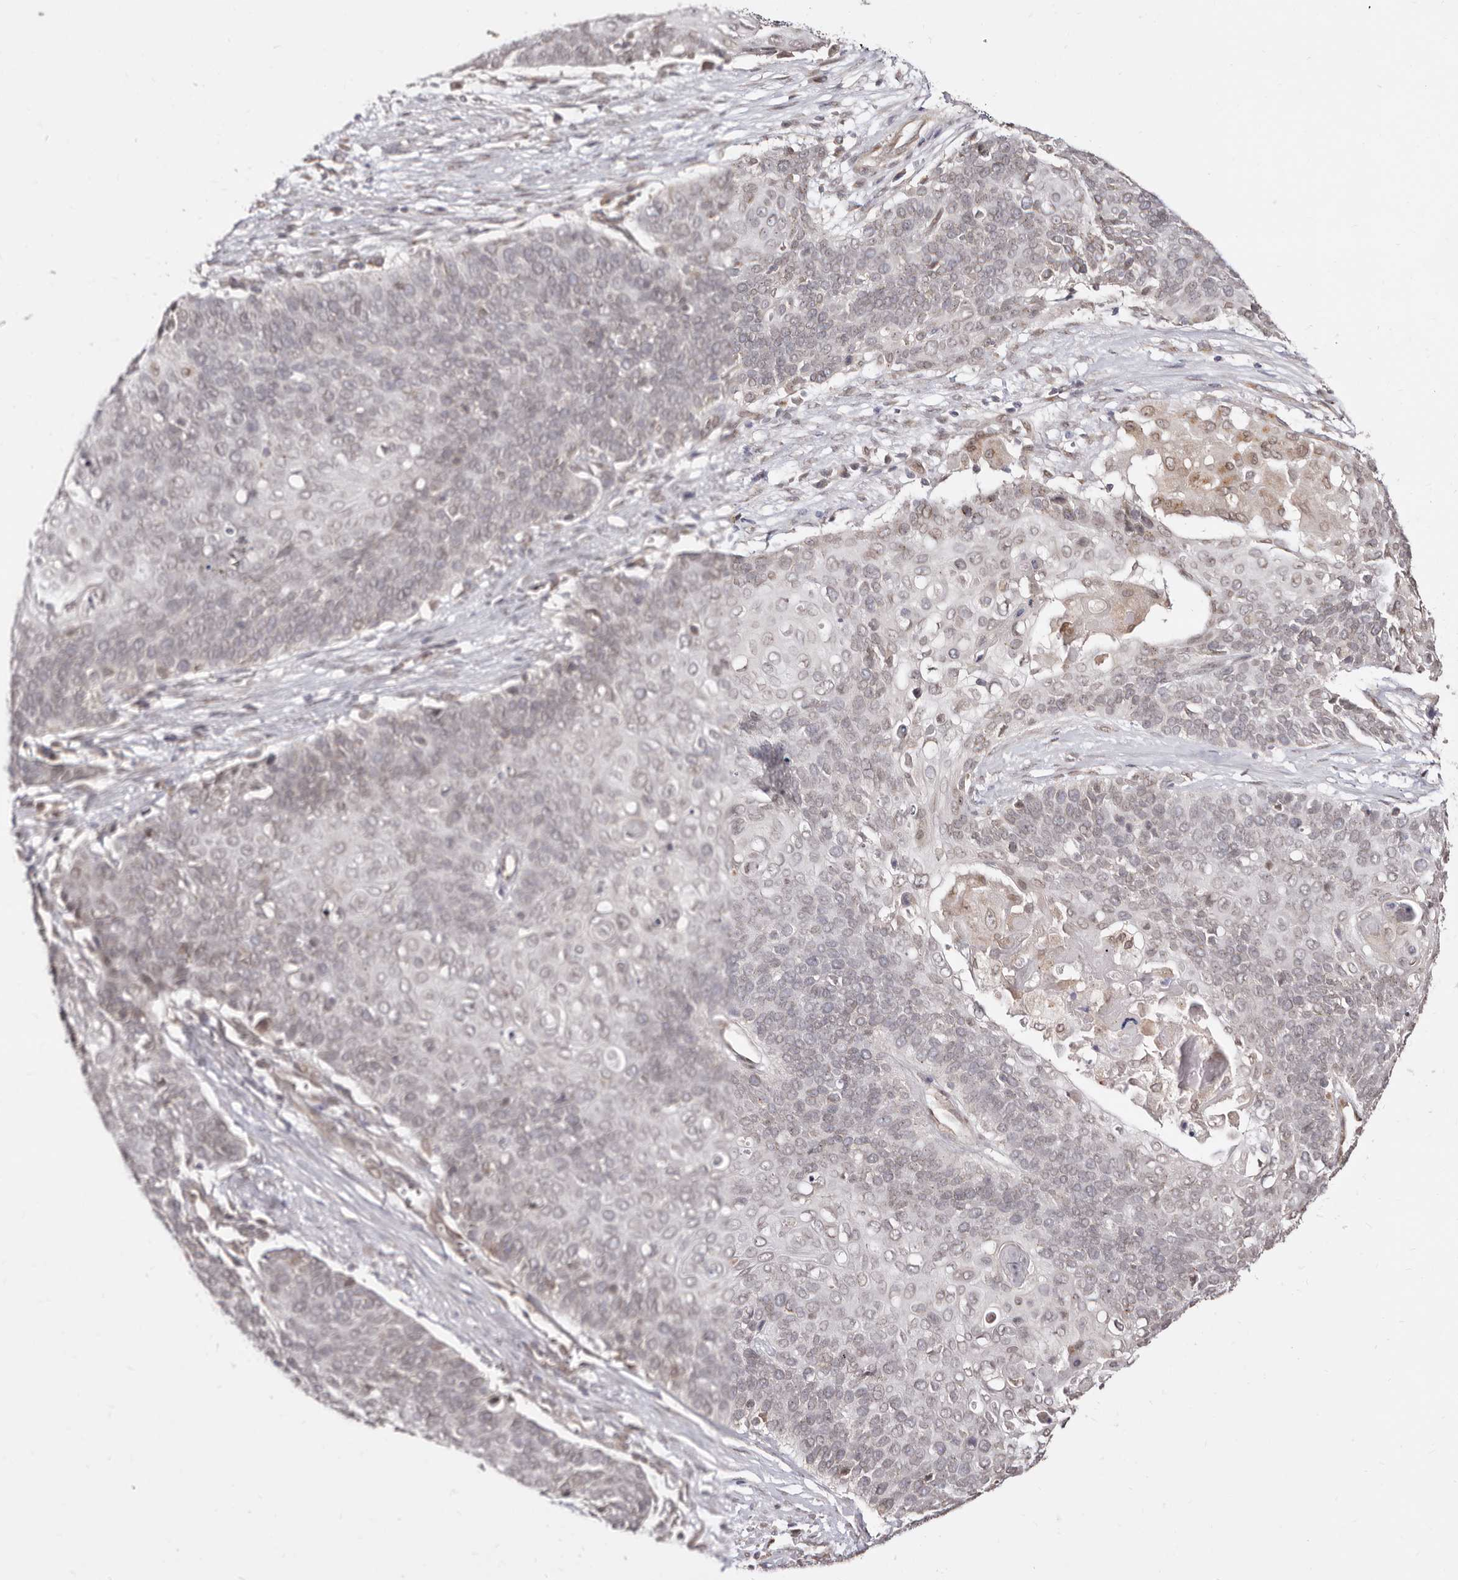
{"staining": {"intensity": "weak", "quantity": "<25%", "location": "nuclear"}, "tissue": "cervical cancer", "cell_type": "Tumor cells", "image_type": "cancer", "snomed": [{"axis": "morphology", "description": "Squamous cell carcinoma, NOS"}, {"axis": "topography", "description": "Cervix"}], "caption": "DAB (3,3'-diaminobenzidine) immunohistochemical staining of human cervical squamous cell carcinoma reveals no significant positivity in tumor cells.", "gene": "LCORL", "patient": {"sex": "female", "age": 39}}